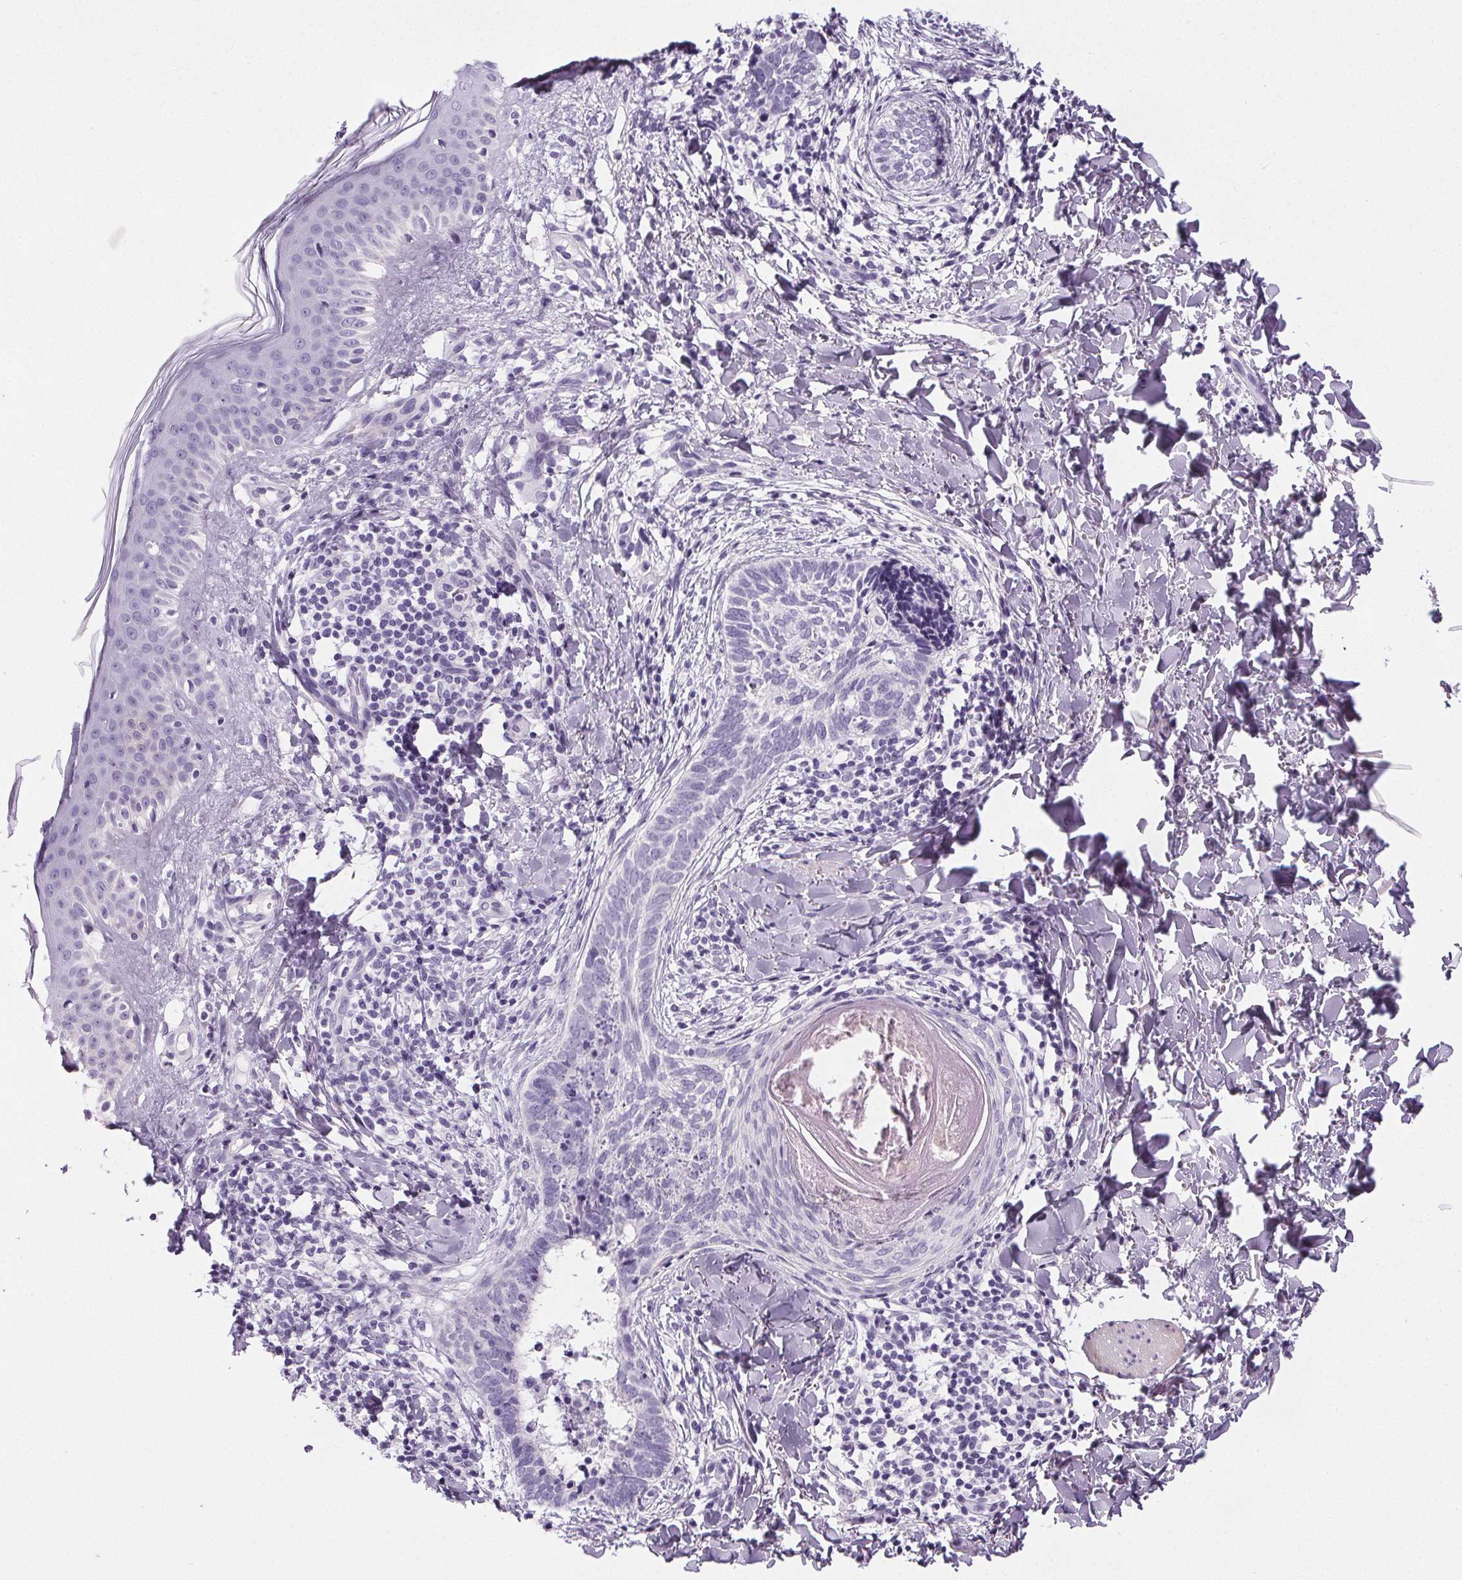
{"staining": {"intensity": "negative", "quantity": "none", "location": "none"}, "tissue": "skin cancer", "cell_type": "Tumor cells", "image_type": "cancer", "snomed": [{"axis": "morphology", "description": "Normal tissue, NOS"}, {"axis": "morphology", "description": "Basal cell carcinoma"}, {"axis": "topography", "description": "Skin"}], "caption": "This is a photomicrograph of immunohistochemistry staining of skin basal cell carcinoma, which shows no staining in tumor cells. (DAB IHC visualized using brightfield microscopy, high magnification).", "gene": "ELAVL2", "patient": {"sex": "male", "age": 46}}